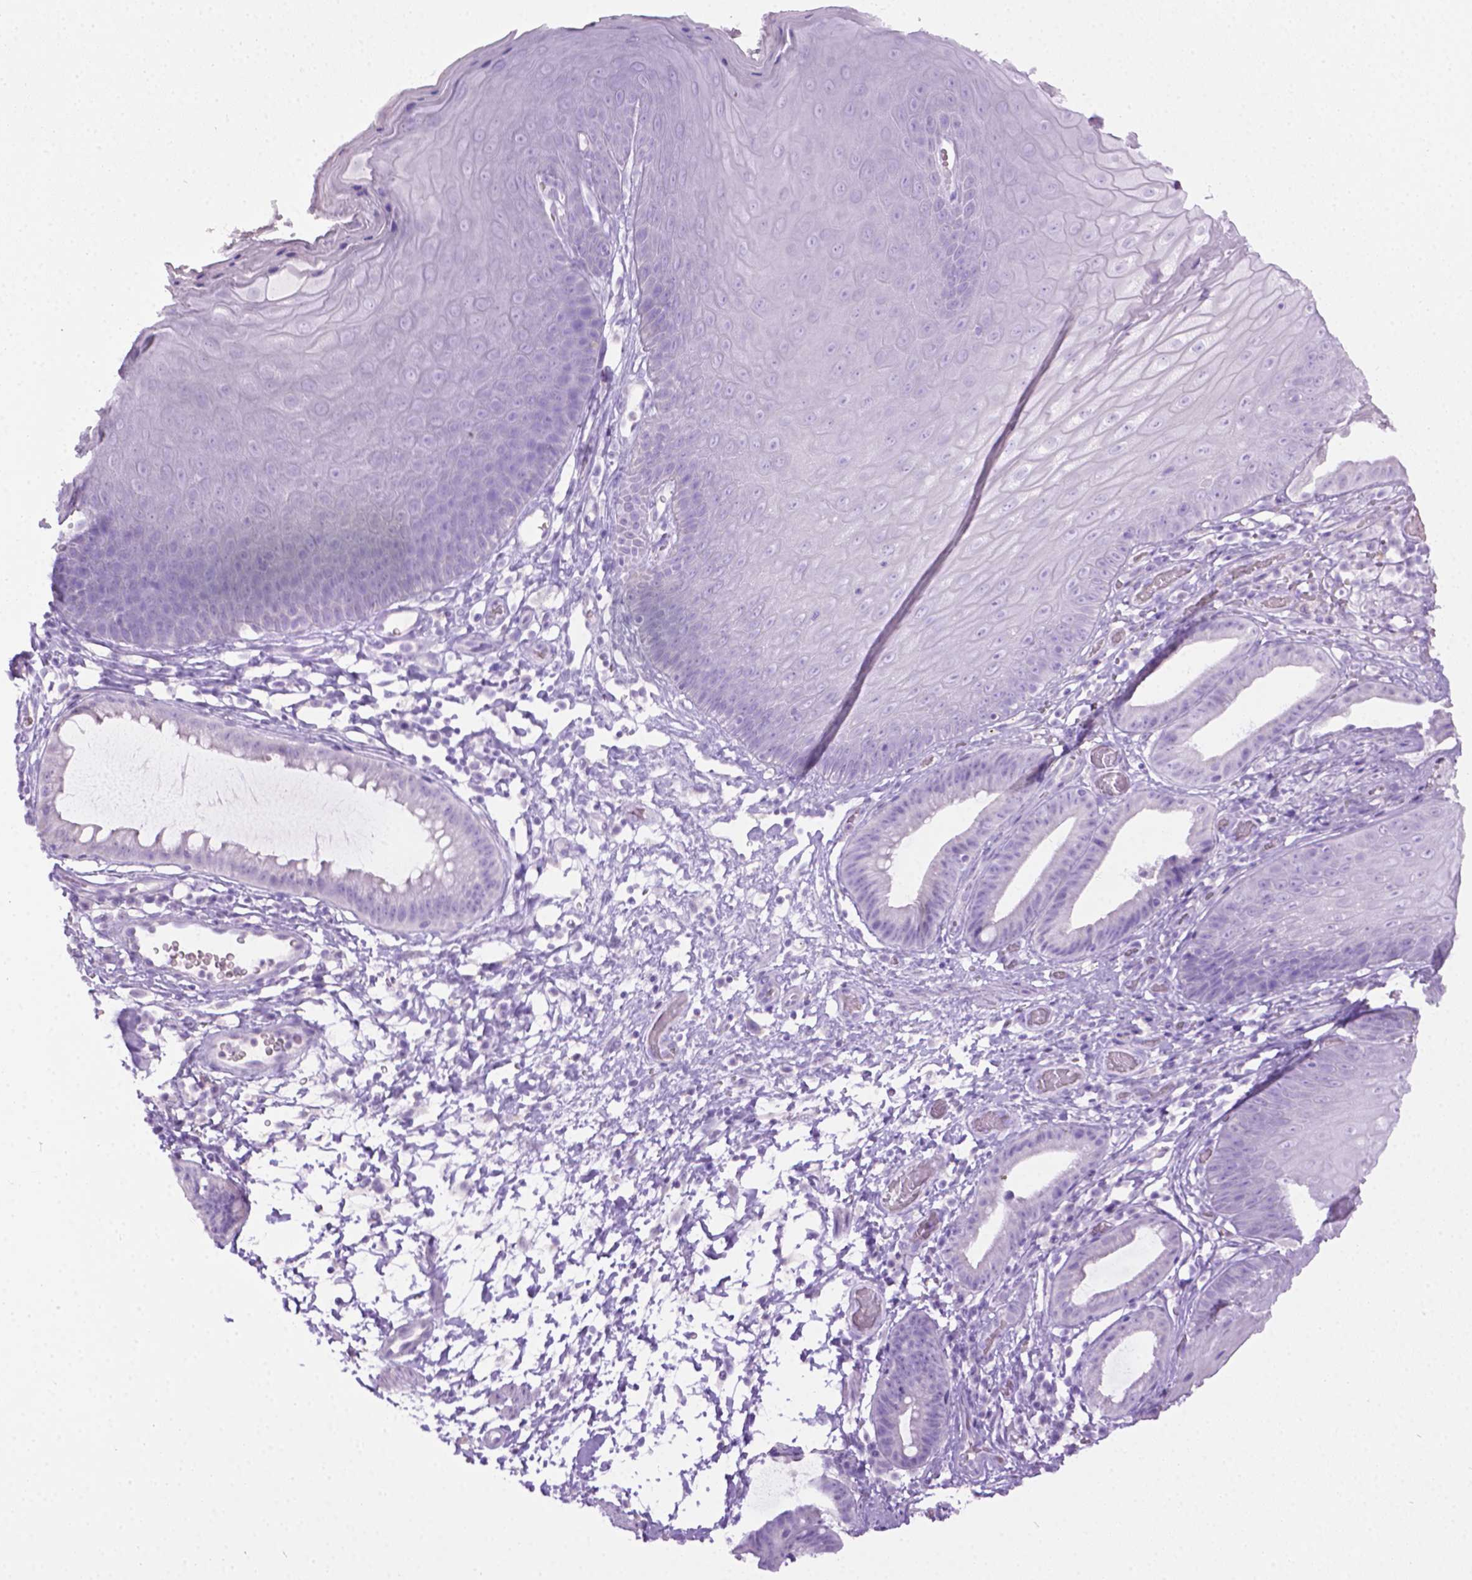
{"staining": {"intensity": "negative", "quantity": "none", "location": "none"}, "tissue": "skin", "cell_type": "Epidermal cells", "image_type": "normal", "snomed": [{"axis": "morphology", "description": "Normal tissue, NOS"}, {"axis": "topography", "description": "Anal"}], "caption": "IHC micrograph of unremarkable skin: skin stained with DAB demonstrates no significant protein staining in epidermal cells.", "gene": "LELP1", "patient": {"sex": "male", "age": 53}}